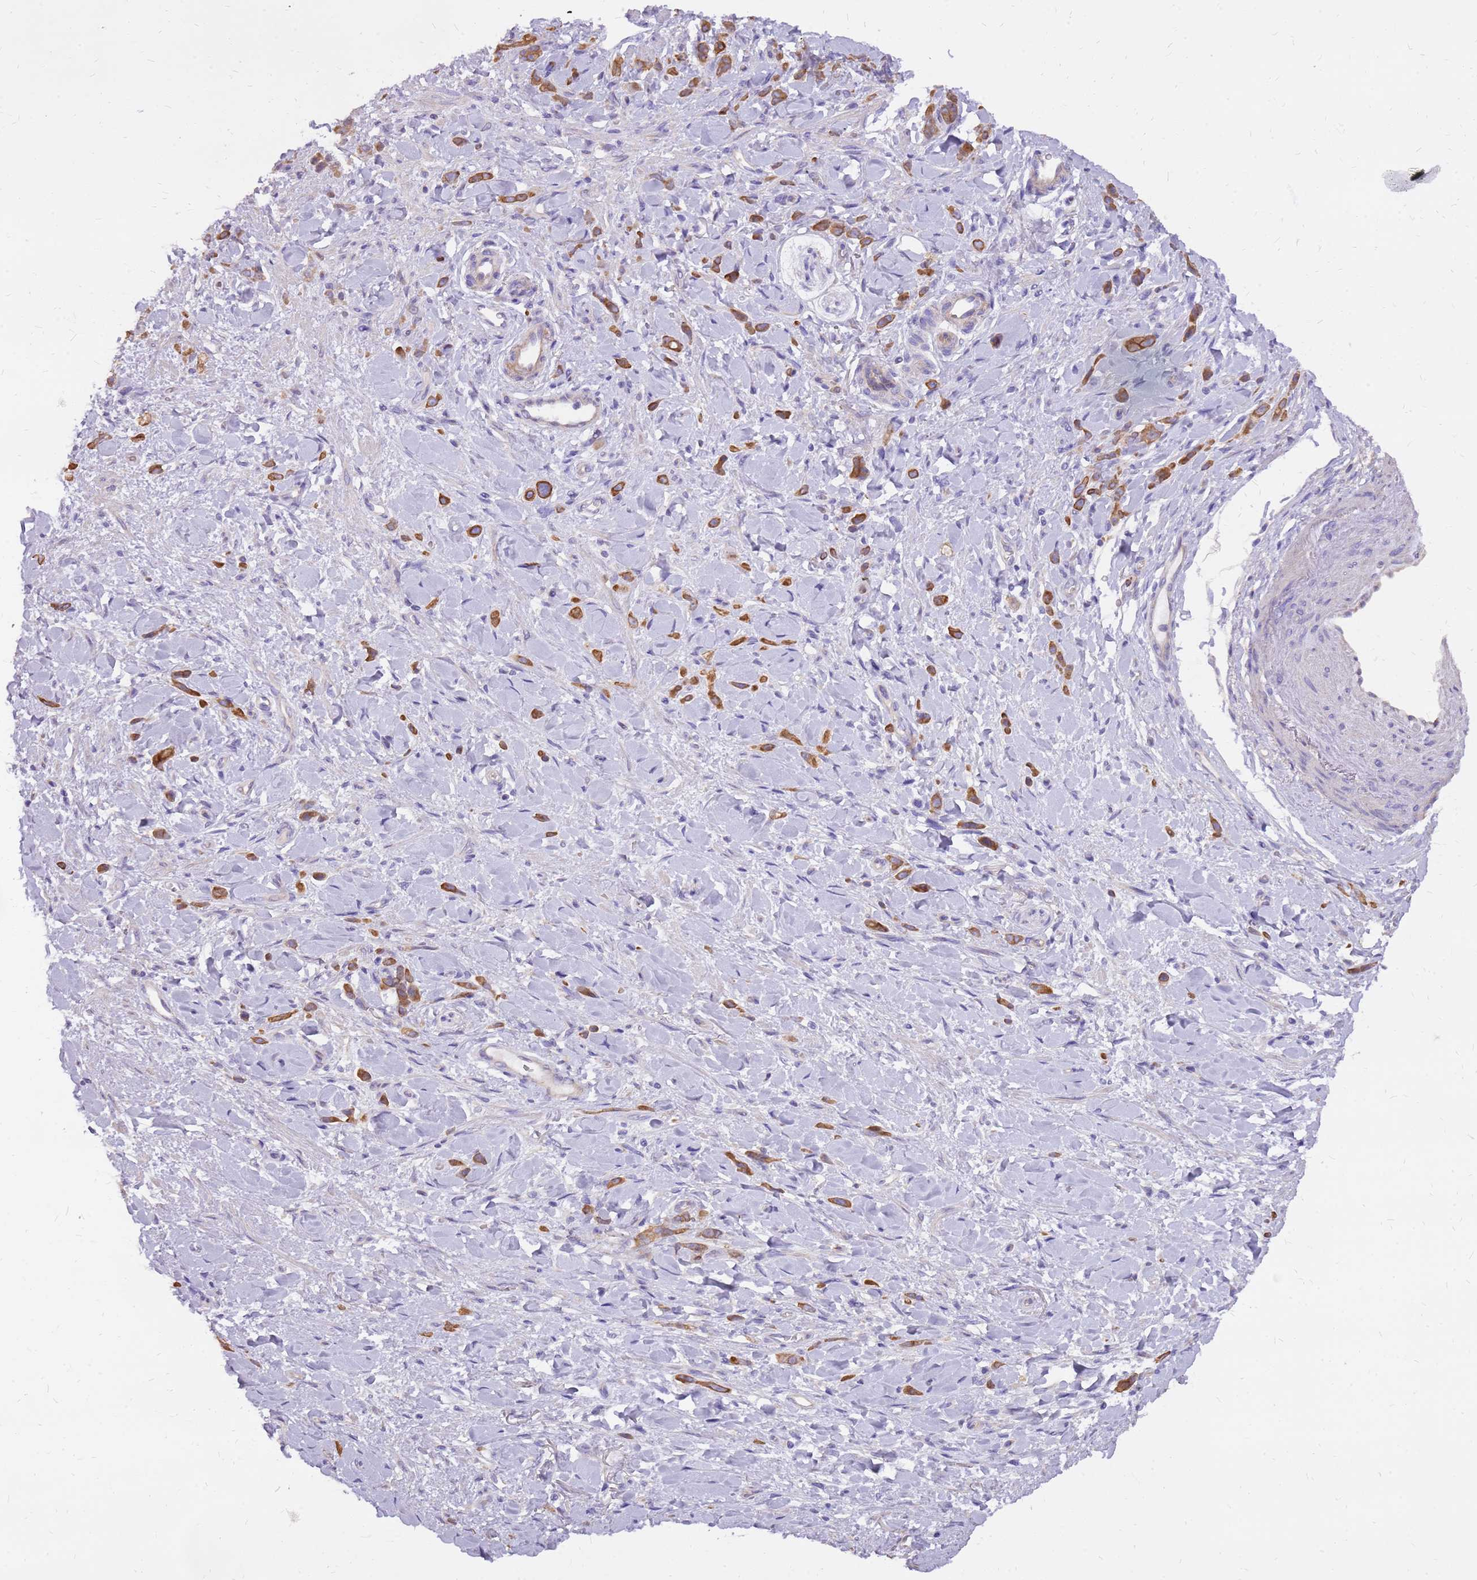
{"staining": {"intensity": "strong", "quantity": ">75%", "location": "cytoplasmic/membranous"}, "tissue": "stomach cancer", "cell_type": "Tumor cells", "image_type": "cancer", "snomed": [{"axis": "morphology", "description": "Normal tissue, NOS"}, {"axis": "morphology", "description": "Adenocarcinoma, NOS"}, {"axis": "topography", "description": "Stomach"}], "caption": "Strong cytoplasmic/membranous protein staining is appreciated in approximately >75% of tumor cells in stomach adenocarcinoma. (DAB = brown stain, brightfield microscopy at high magnification).", "gene": "WASHC4", "patient": {"sex": "male", "age": 82}}